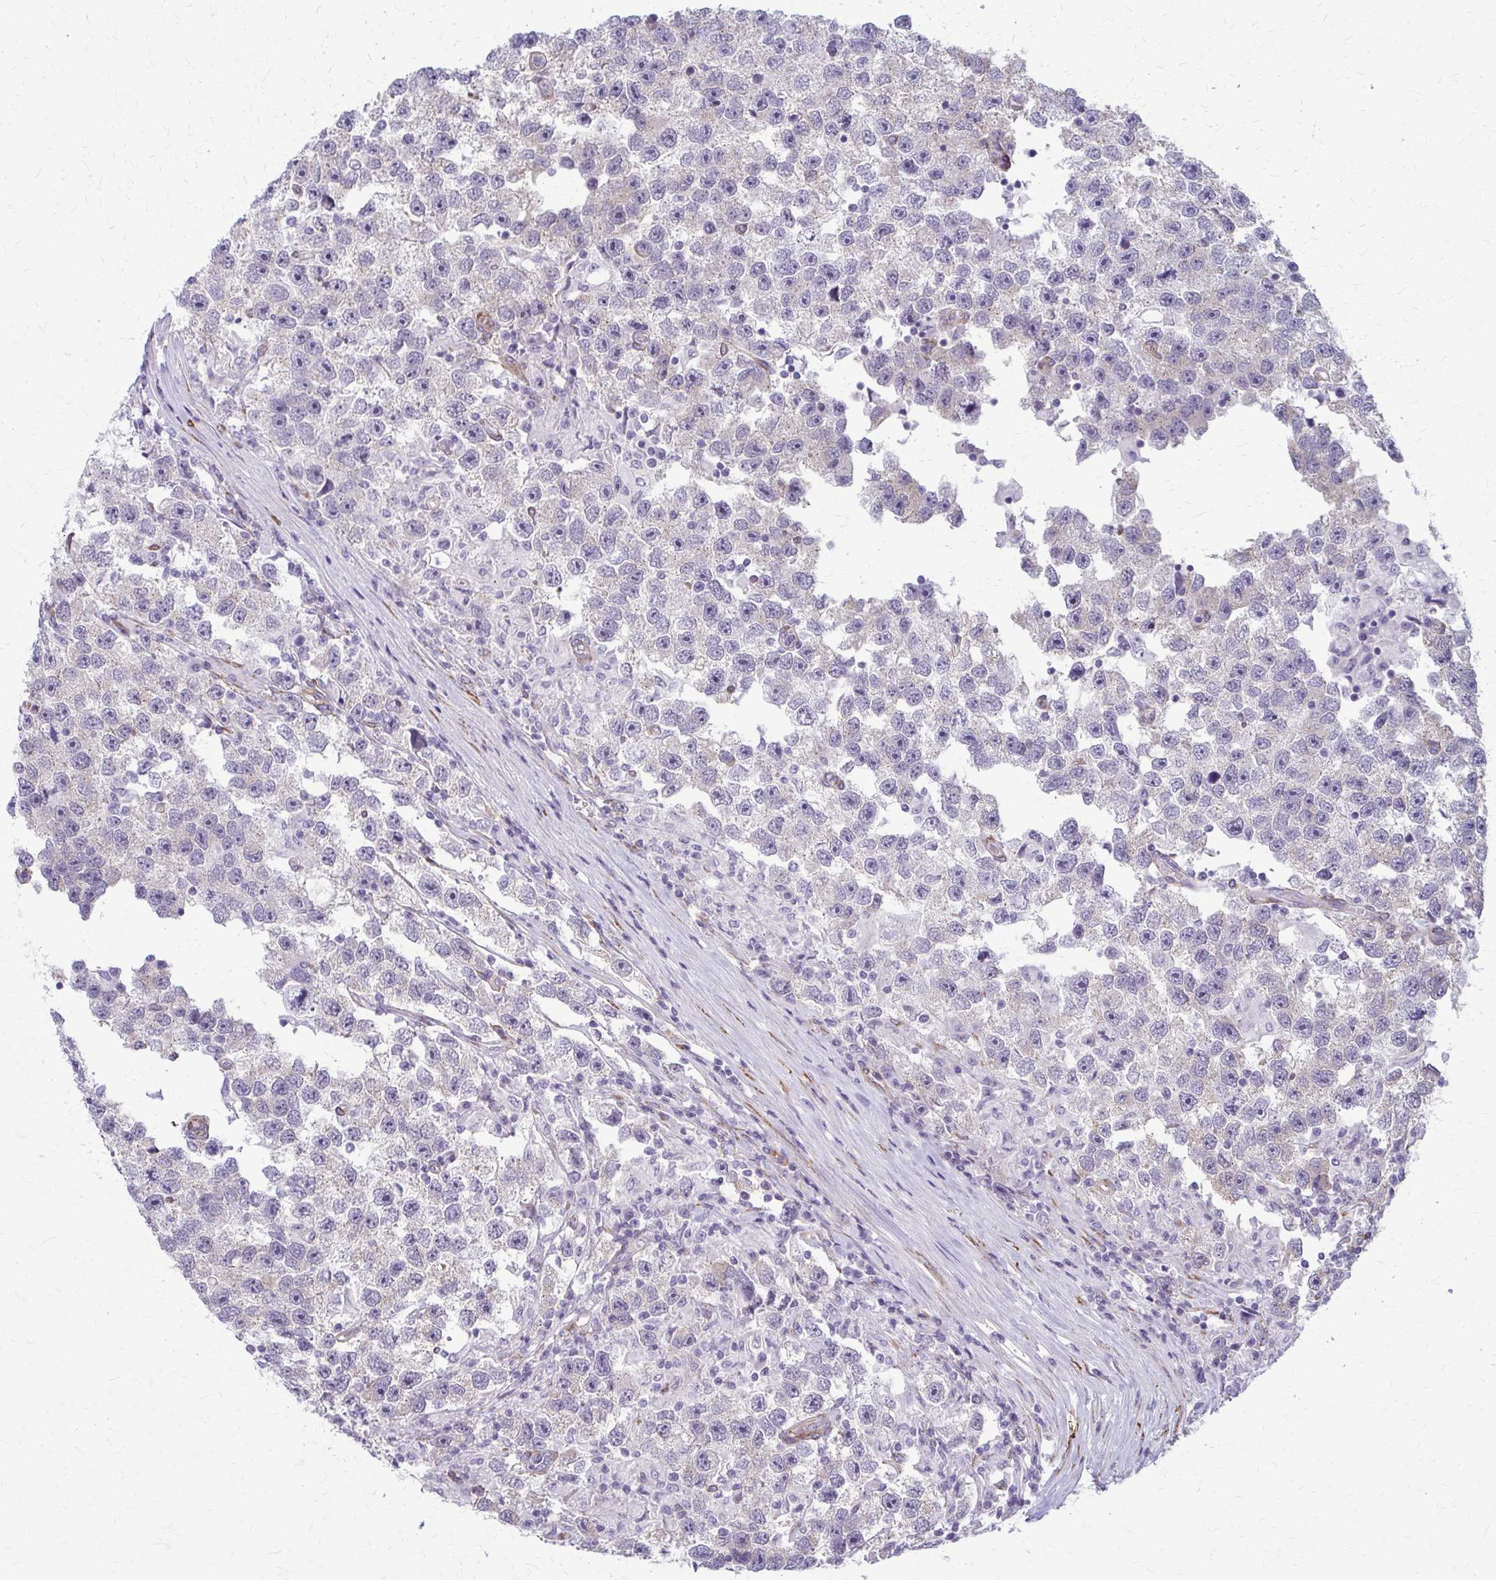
{"staining": {"intensity": "negative", "quantity": "none", "location": "none"}, "tissue": "testis cancer", "cell_type": "Tumor cells", "image_type": "cancer", "snomed": [{"axis": "morphology", "description": "Seminoma, NOS"}, {"axis": "topography", "description": "Testis"}], "caption": "This is a histopathology image of immunohistochemistry staining of testis cancer (seminoma), which shows no positivity in tumor cells.", "gene": "DEPP1", "patient": {"sex": "male", "age": 26}}